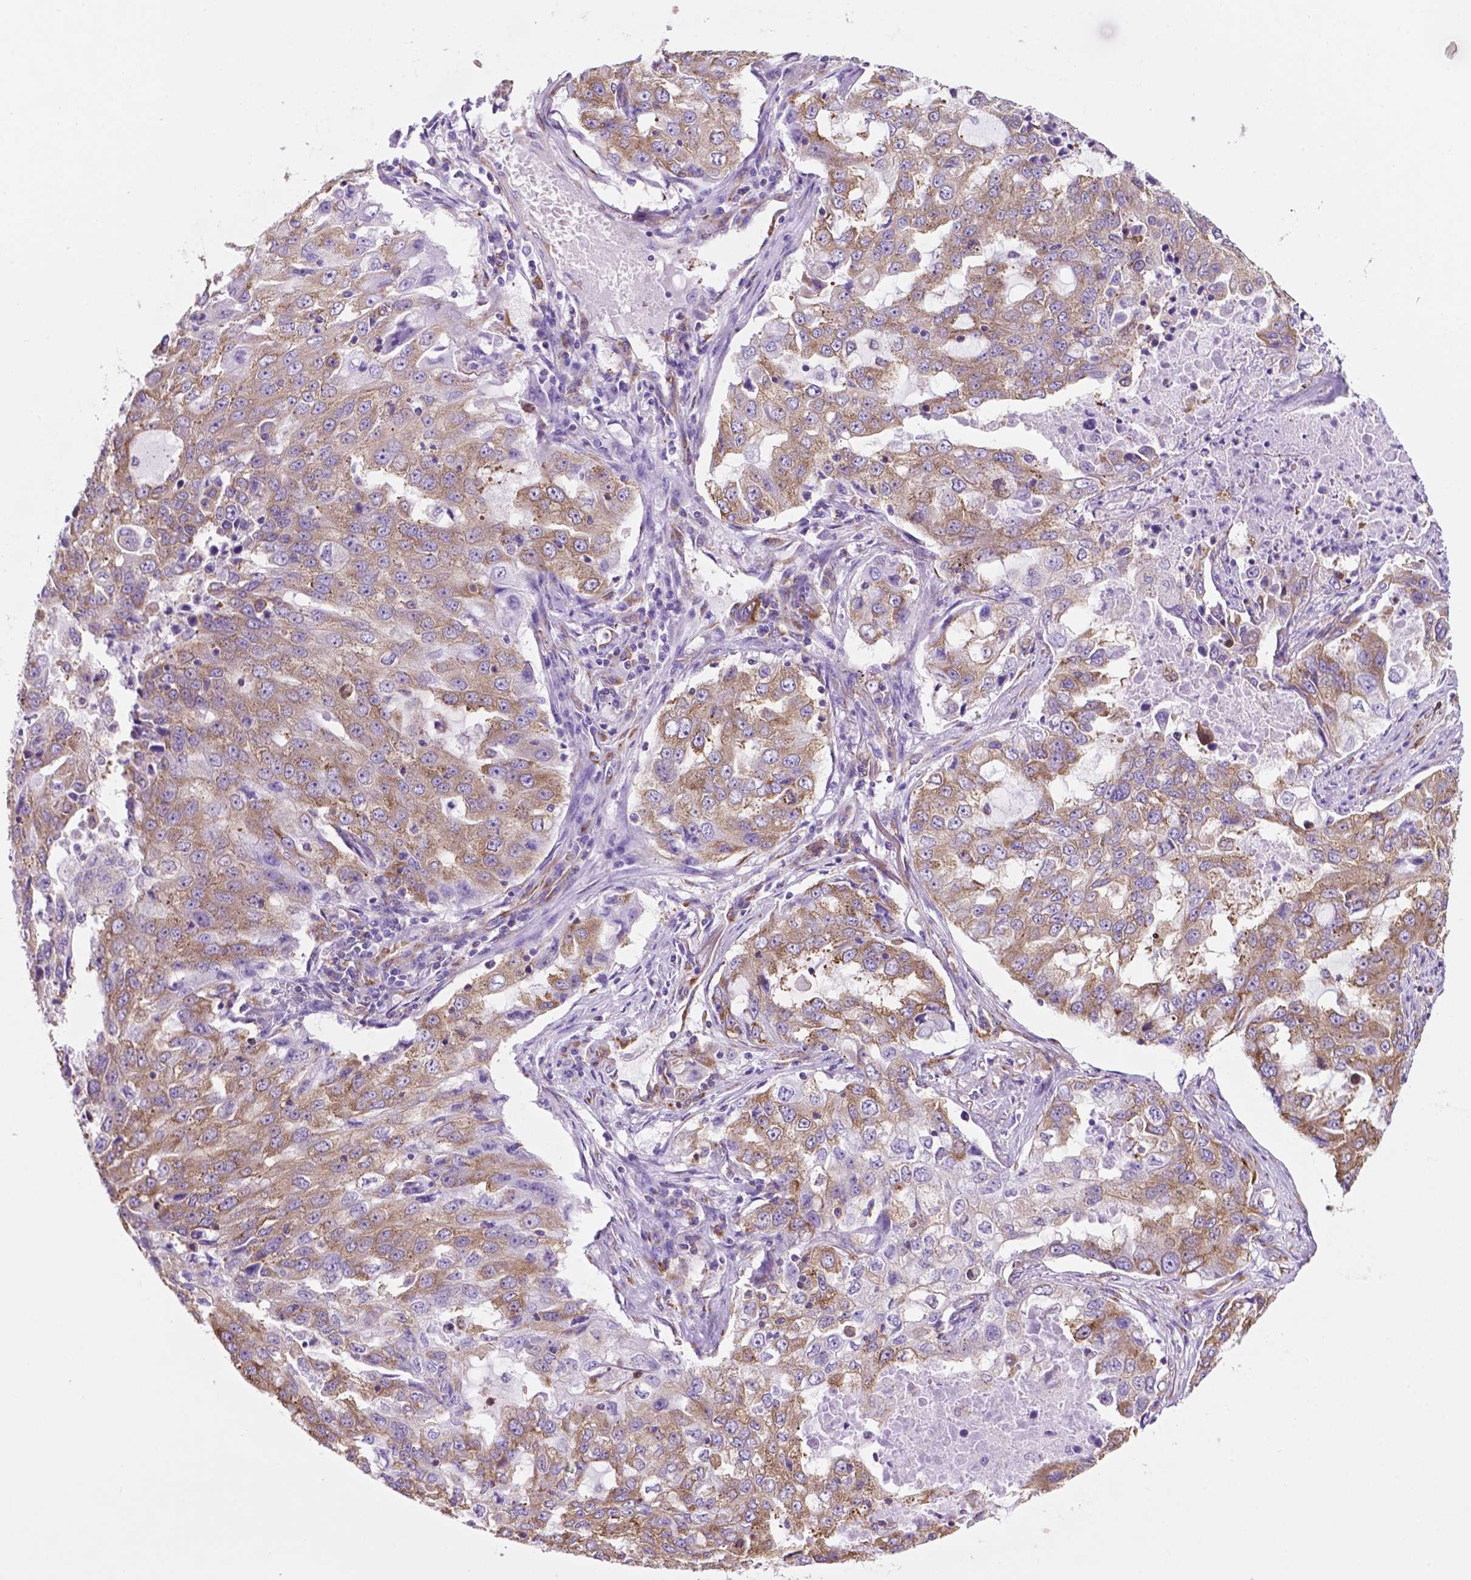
{"staining": {"intensity": "moderate", "quantity": ">75%", "location": "cytoplasmic/membranous"}, "tissue": "lung cancer", "cell_type": "Tumor cells", "image_type": "cancer", "snomed": [{"axis": "morphology", "description": "Adenocarcinoma, NOS"}, {"axis": "topography", "description": "Lung"}], "caption": "The micrograph exhibits staining of lung cancer, revealing moderate cytoplasmic/membranous protein expression (brown color) within tumor cells. (DAB IHC, brown staining for protein, blue staining for nuclei).", "gene": "RPL29", "patient": {"sex": "female", "age": 61}}